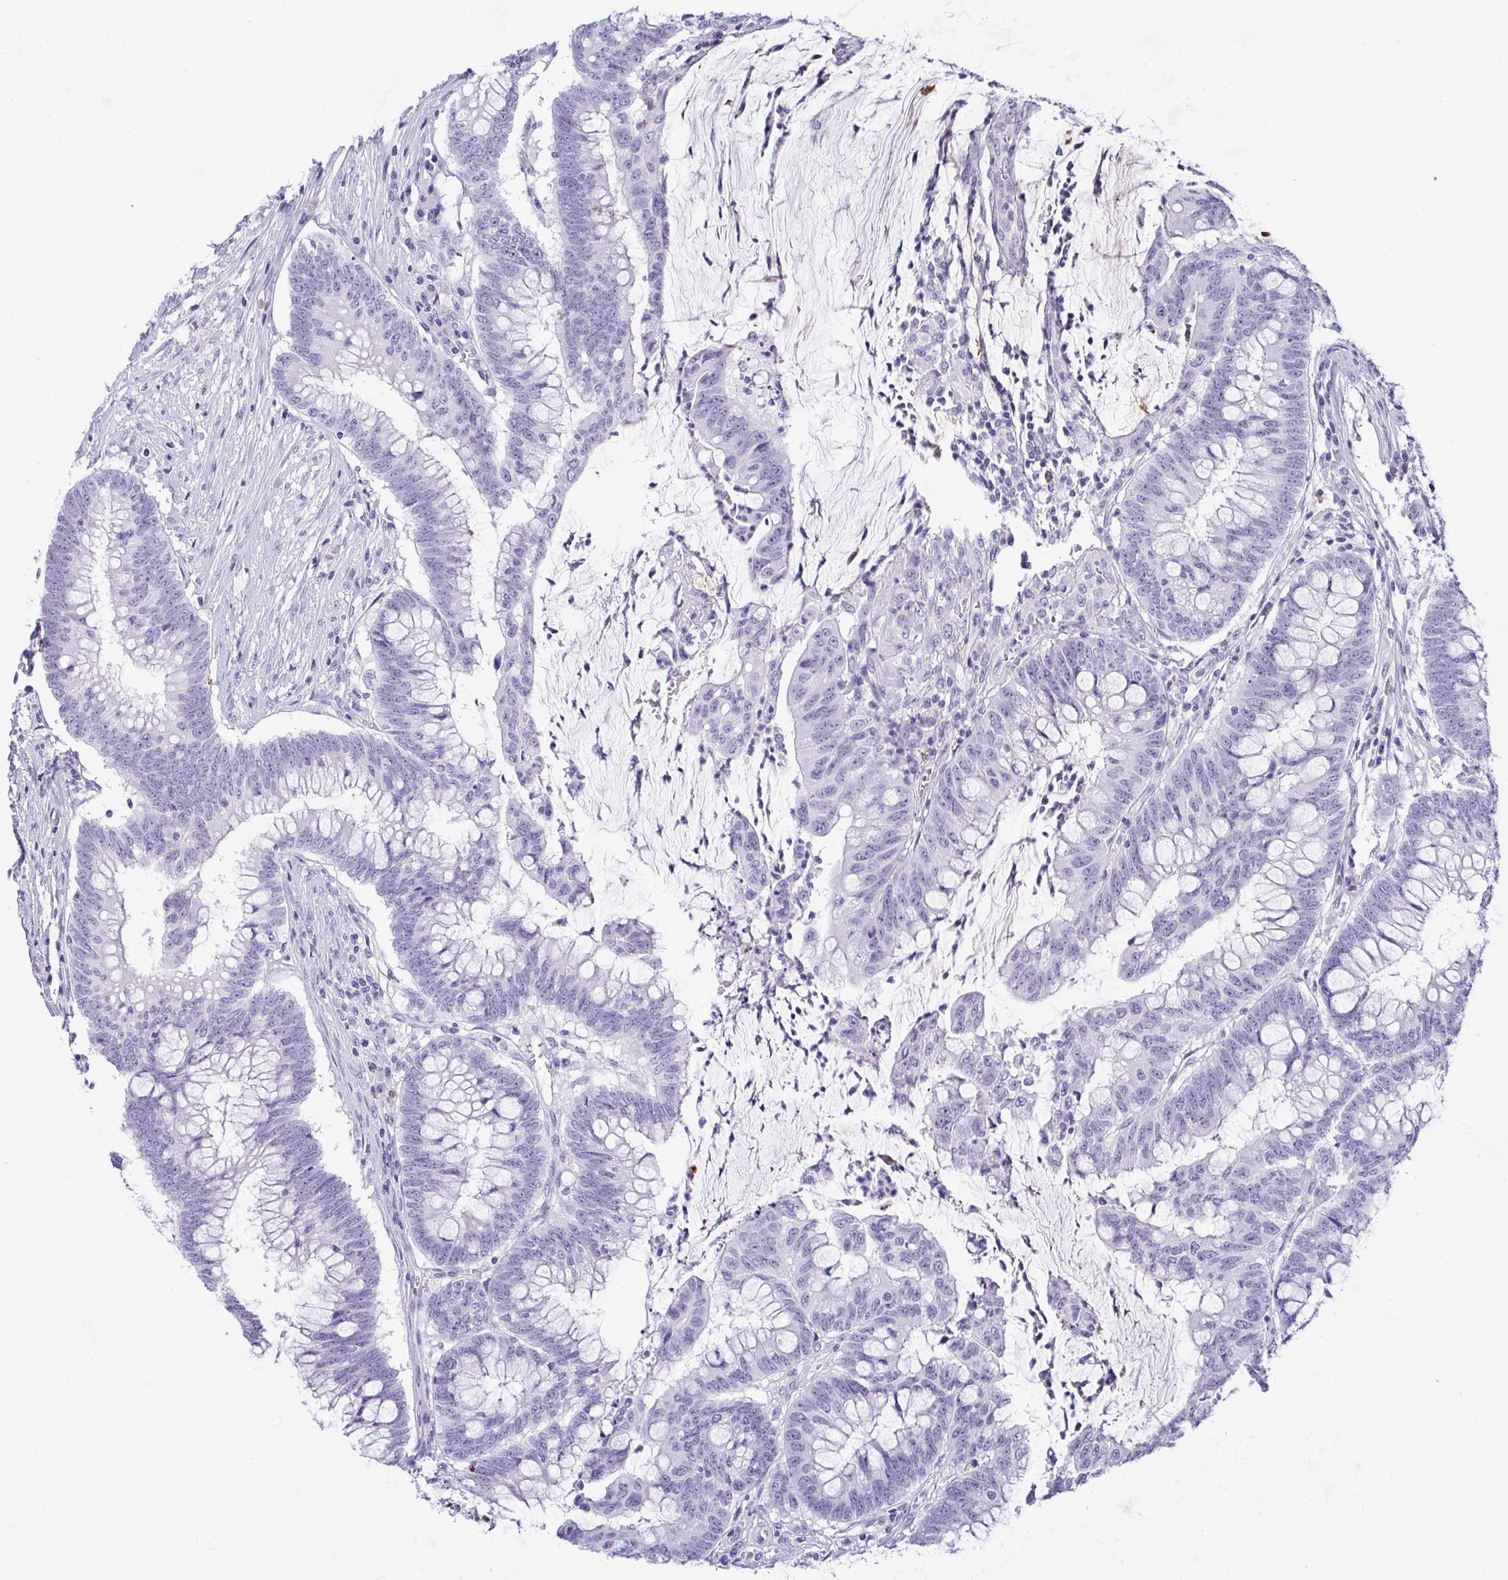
{"staining": {"intensity": "negative", "quantity": "none", "location": "none"}, "tissue": "colorectal cancer", "cell_type": "Tumor cells", "image_type": "cancer", "snomed": [{"axis": "morphology", "description": "Adenocarcinoma, NOS"}, {"axis": "topography", "description": "Colon"}], "caption": "High power microscopy image of an immunohistochemistry photomicrograph of colorectal adenocarcinoma, revealing no significant positivity in tumor cells.", "gene": "KMT2E", "patient": {"sex": "male", "age": 62}}